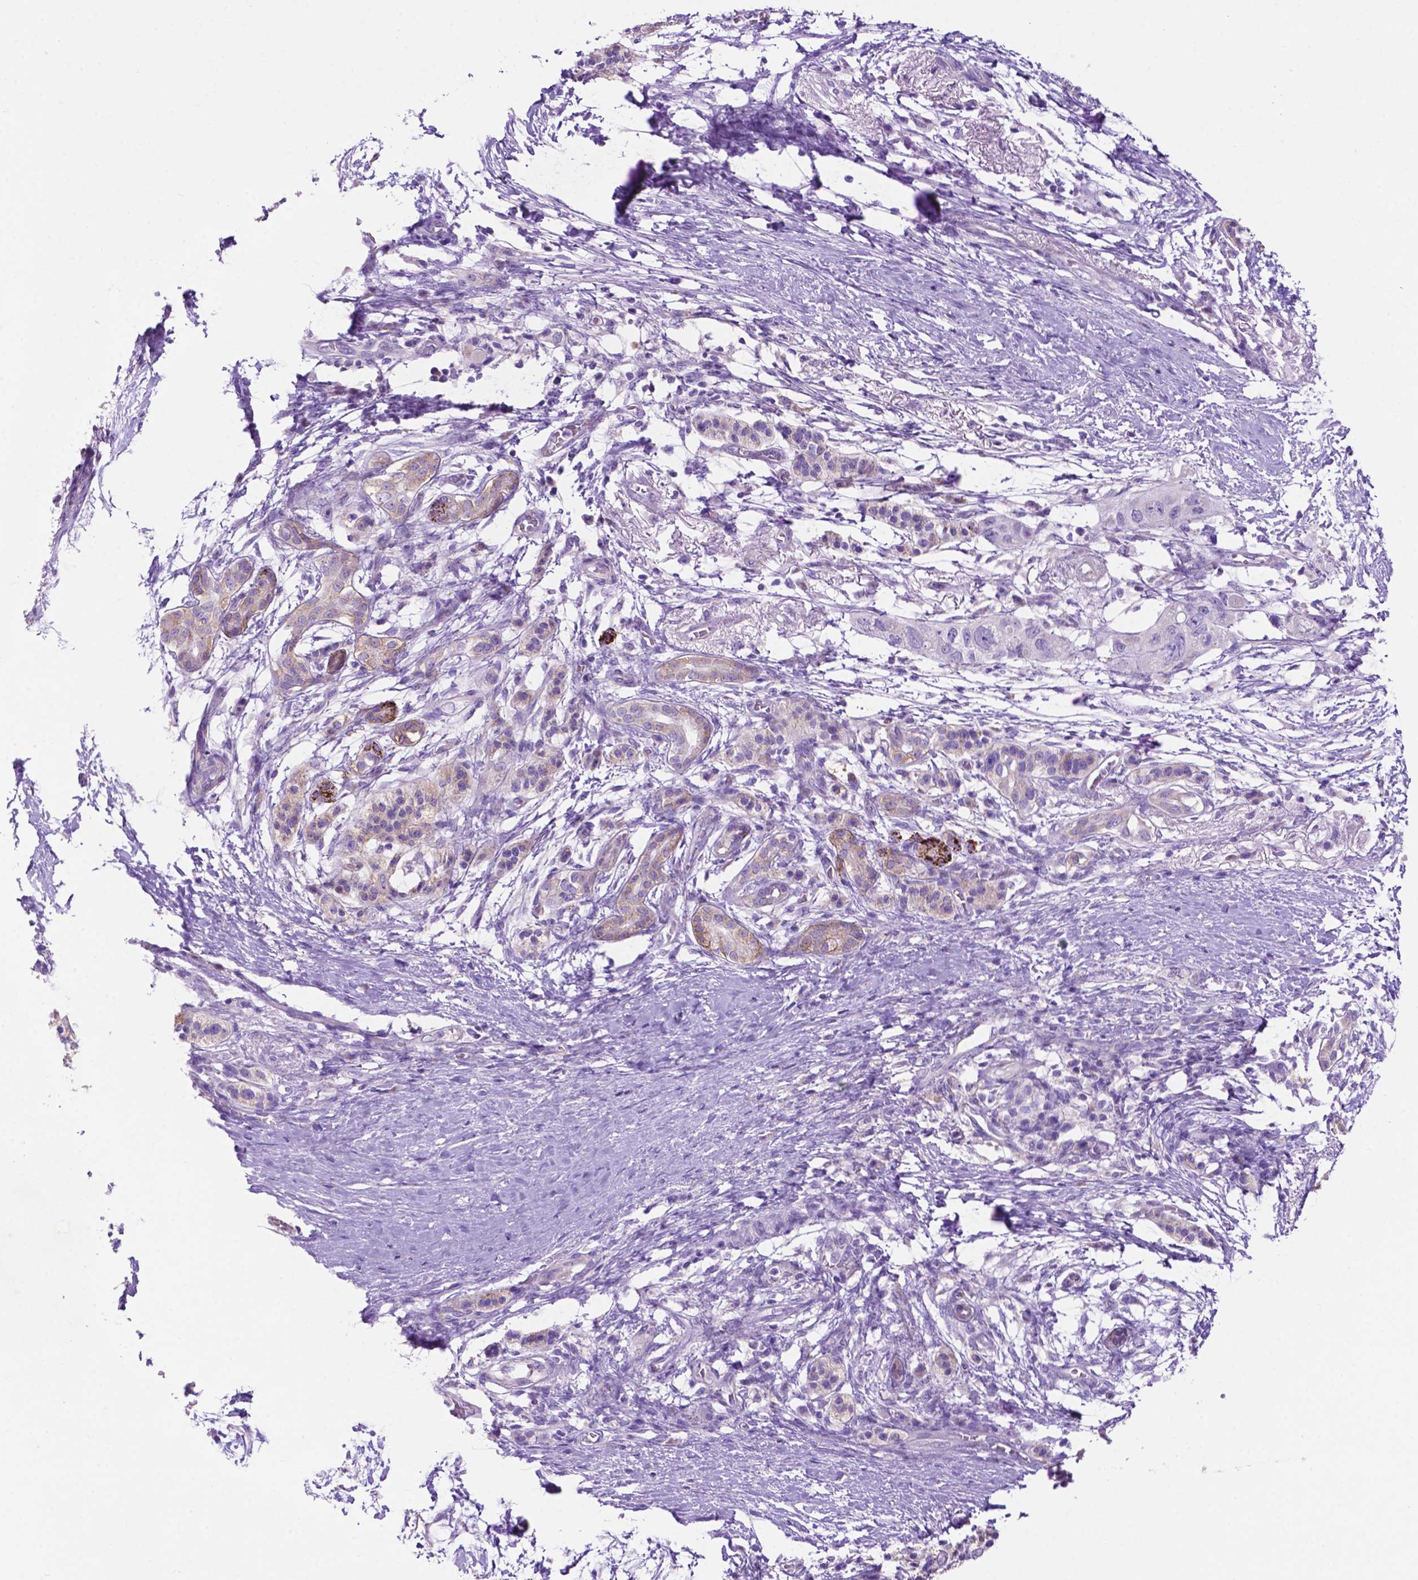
{"staining": {"intensity": "moderate", "quantity": "<25%", "location": "cytoplasmic/membranous"}, "tissue": "pancreatic cancer", "cell_type": "Tumor cells", "image_type": "cancer", "snomed": [{"axis": "morphology", "description": "Adenocarcinoma, NOS"}, {"axis": "topography", "description": "Pancreas"}], "caption": "A brown stain shows moderate cytoplasmic/membranous positivity of a protein in pancreatic cancer (adenocarcinoma) tumor cells. The staining was performed using DAB (3,3'-diaminobenzidine) to visualize the protein expression in brown, while the nuclei were stained in blue with hematoxylin (Magnification: 20x).", "gene": "PHYHIP", "patient": {"sex": "female", "age": 72}}